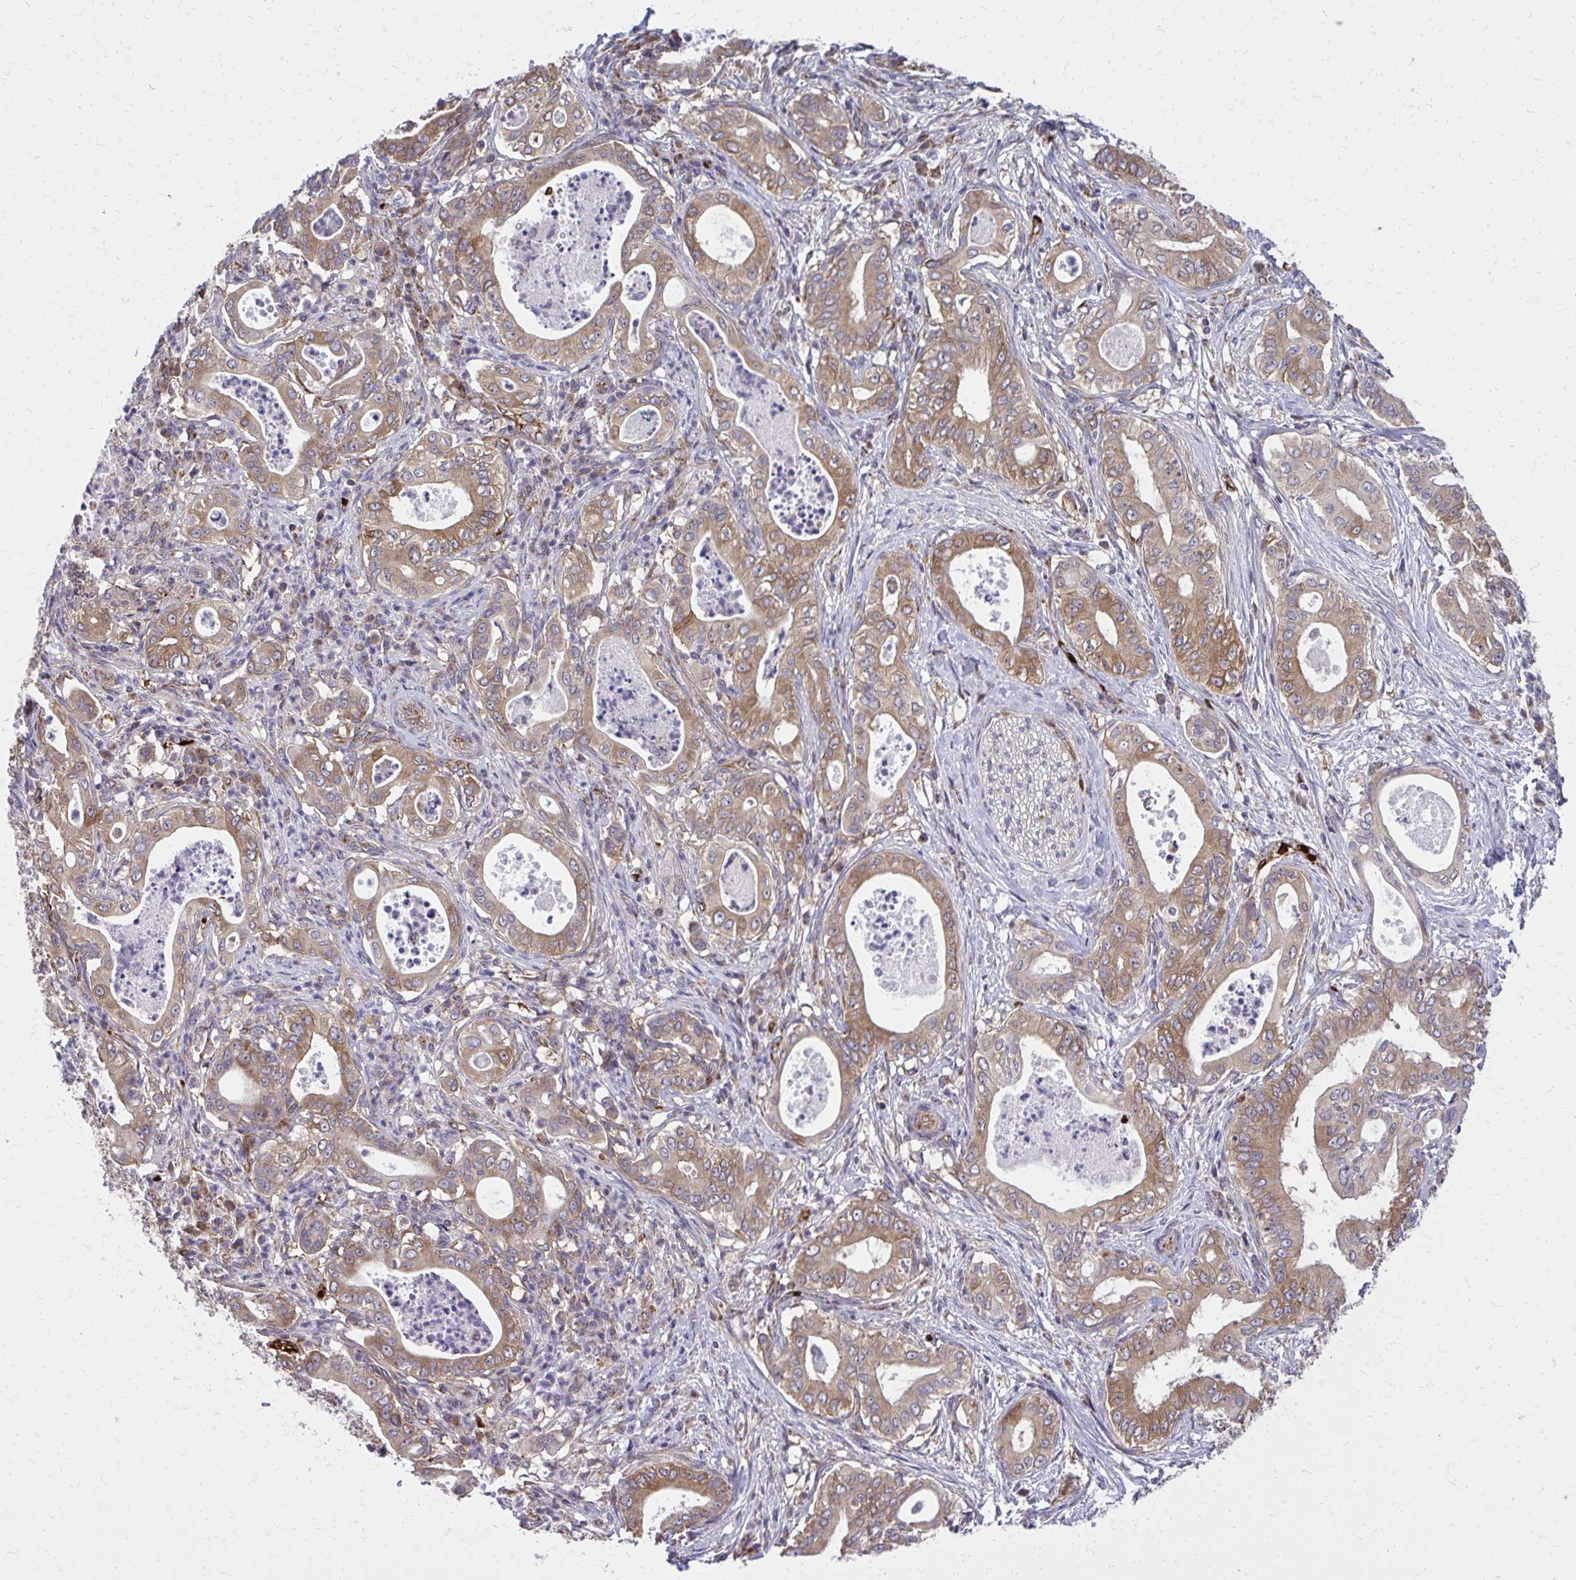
{"staining": {"intensity": "moderate", "quantity": ">75%", "location": "cytoplasmic/membranous"}, "tissue": "pancreatic cancer", "cell_type": "Tumor cells", "image_type": "cancer", "snomed": [{"axis": "morphology", "description": "Adenocarcinoma, NOS"}, {"axis": "topography", "description": "Pancreas"}], "caption": "There is medium levels of moderate cytoplasmic/membranous expression in tumor cells of pancreatic cancer, as demonstrated by immunohistochemical staining (brown color).", "gene": "PDK4", "patient": {"sex": "male", "age": 71}}